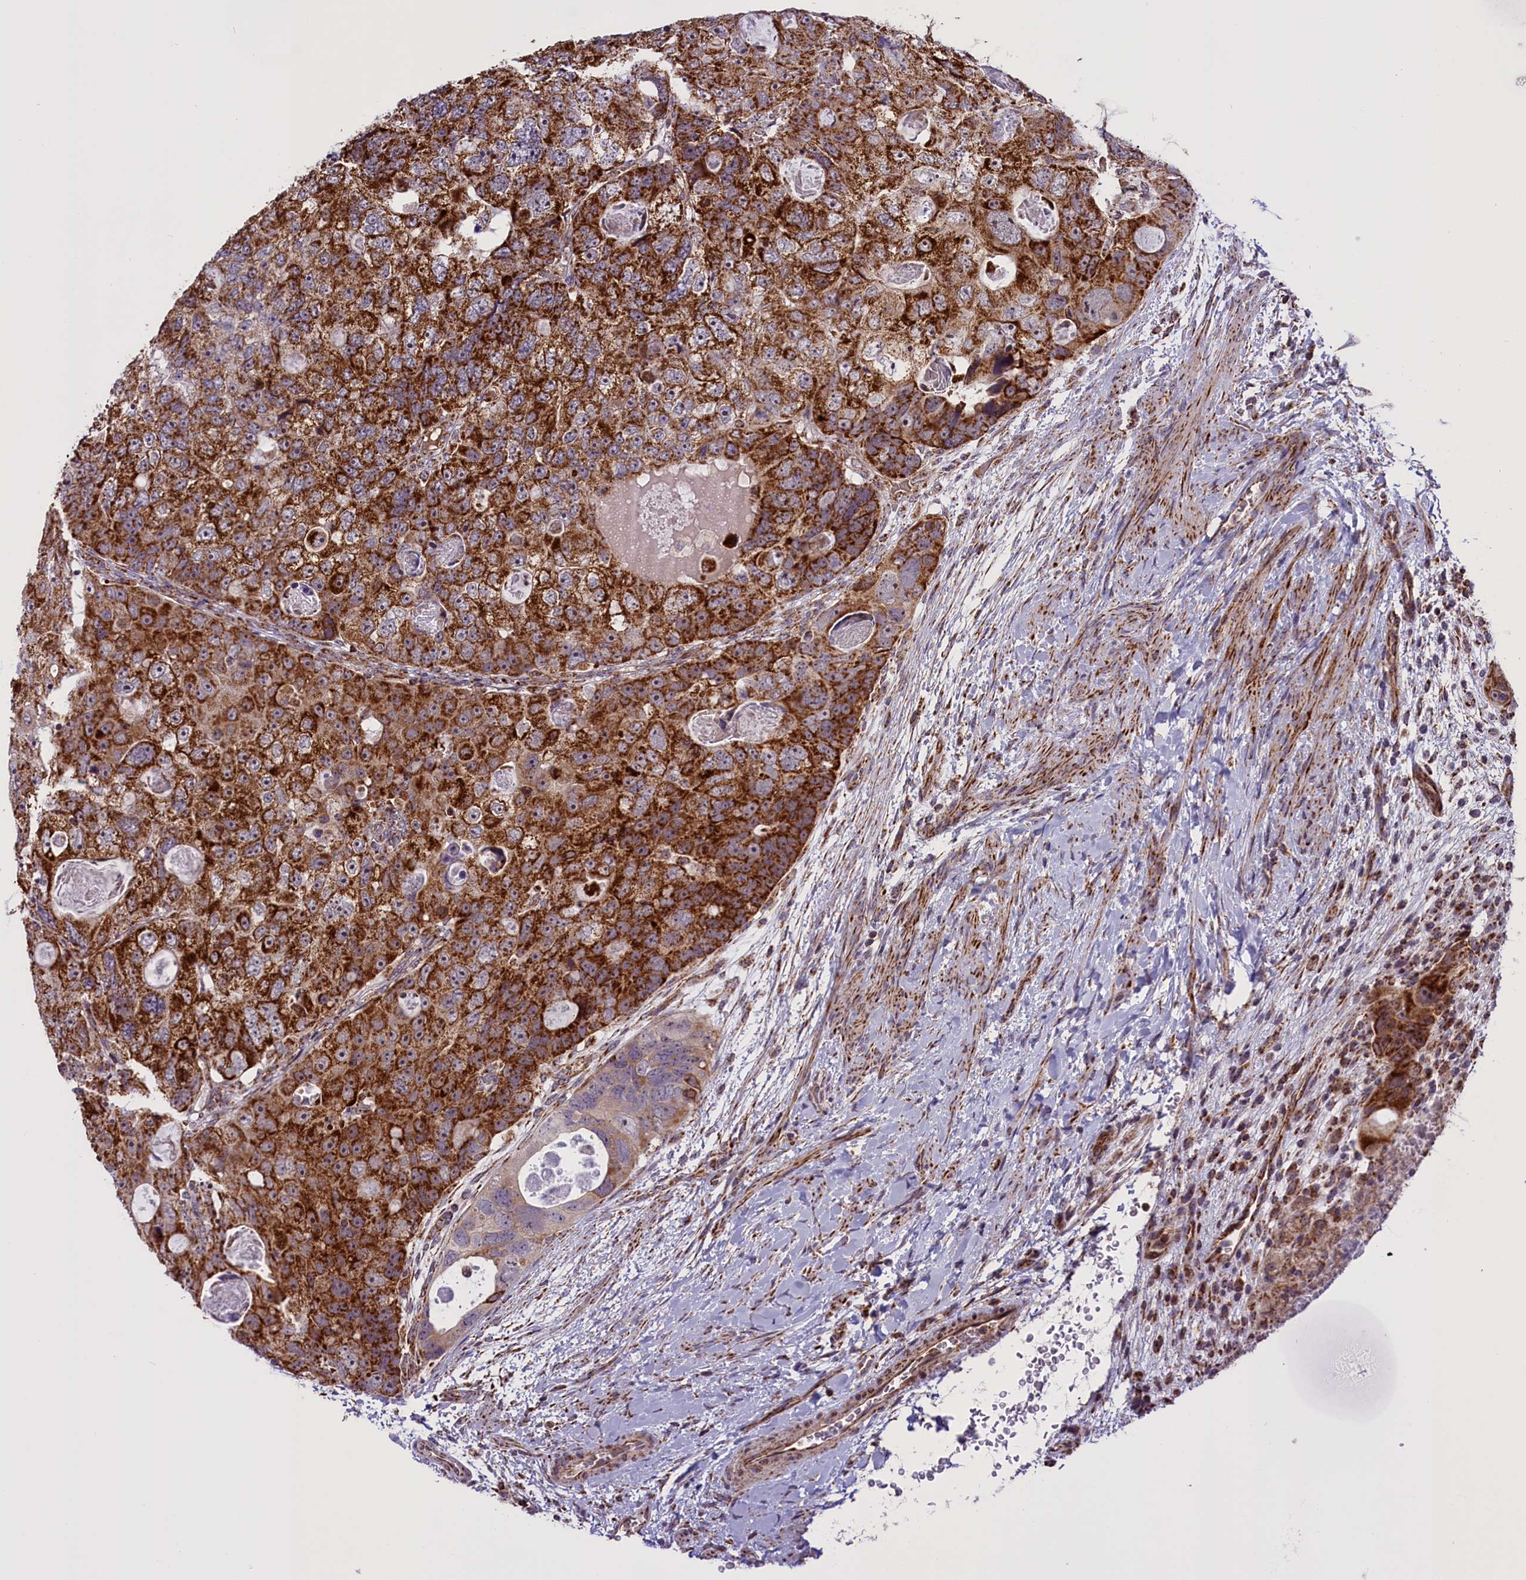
{"staining": {"intensity": "strong", "quantity": ">75%", "location": "cytoplasmic/membranous"}, "tissue": "colorectal cancer", "cell_type": "Tumor cells", "image_type": "cancer", "snomed": [{"axis": "morphology", "description": "Adenocarcinoma, NOS"}, {"axis": "topography", "description": "Rectum"}], "caption": "Colorectal cancer stained for a protein demonstrates strong cytoplasmic/membranous positivity in tumor cells.", "gene": "NDUFS5", "patient": {"sex": "male", "age": 59}}